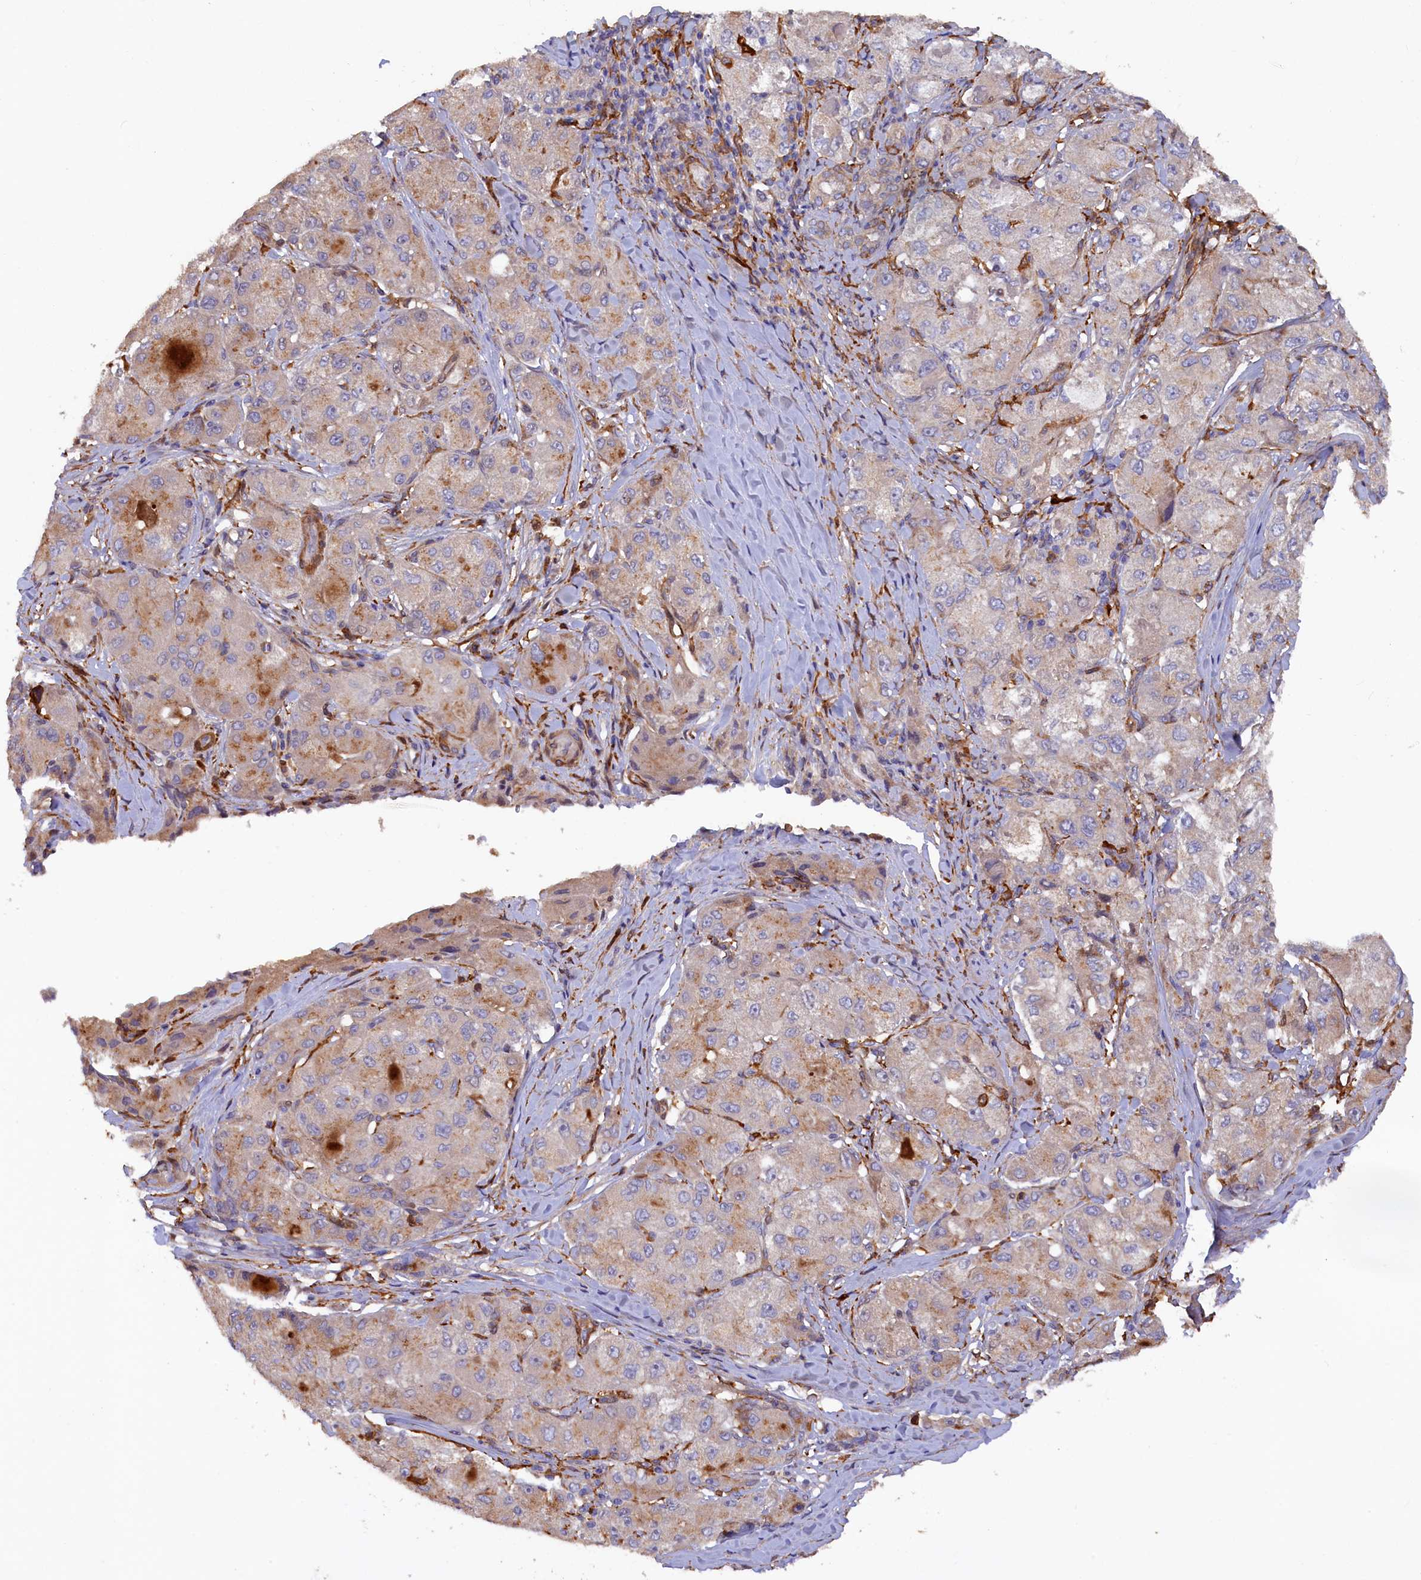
{"staining": {"intensity": "weak", "quantity": "<25%", "location": "cytoplasmic/membranous"}, "tissue": "liver cancer", "cell_type": "Tumor cells", "image_type": "cancer", "snomed": [{"axis": "morphology", "description": "Carcinoma, Hepatocellular, NOS"}, {"axis": "topography", "description": "Liver"}], "caption": "A micrograph of human liver cancer (hepatocellular carcinoma) is negative for staining in tumor cells.", "gene": "FERMT1", "patient": {"sex": "male", "age": 80}}